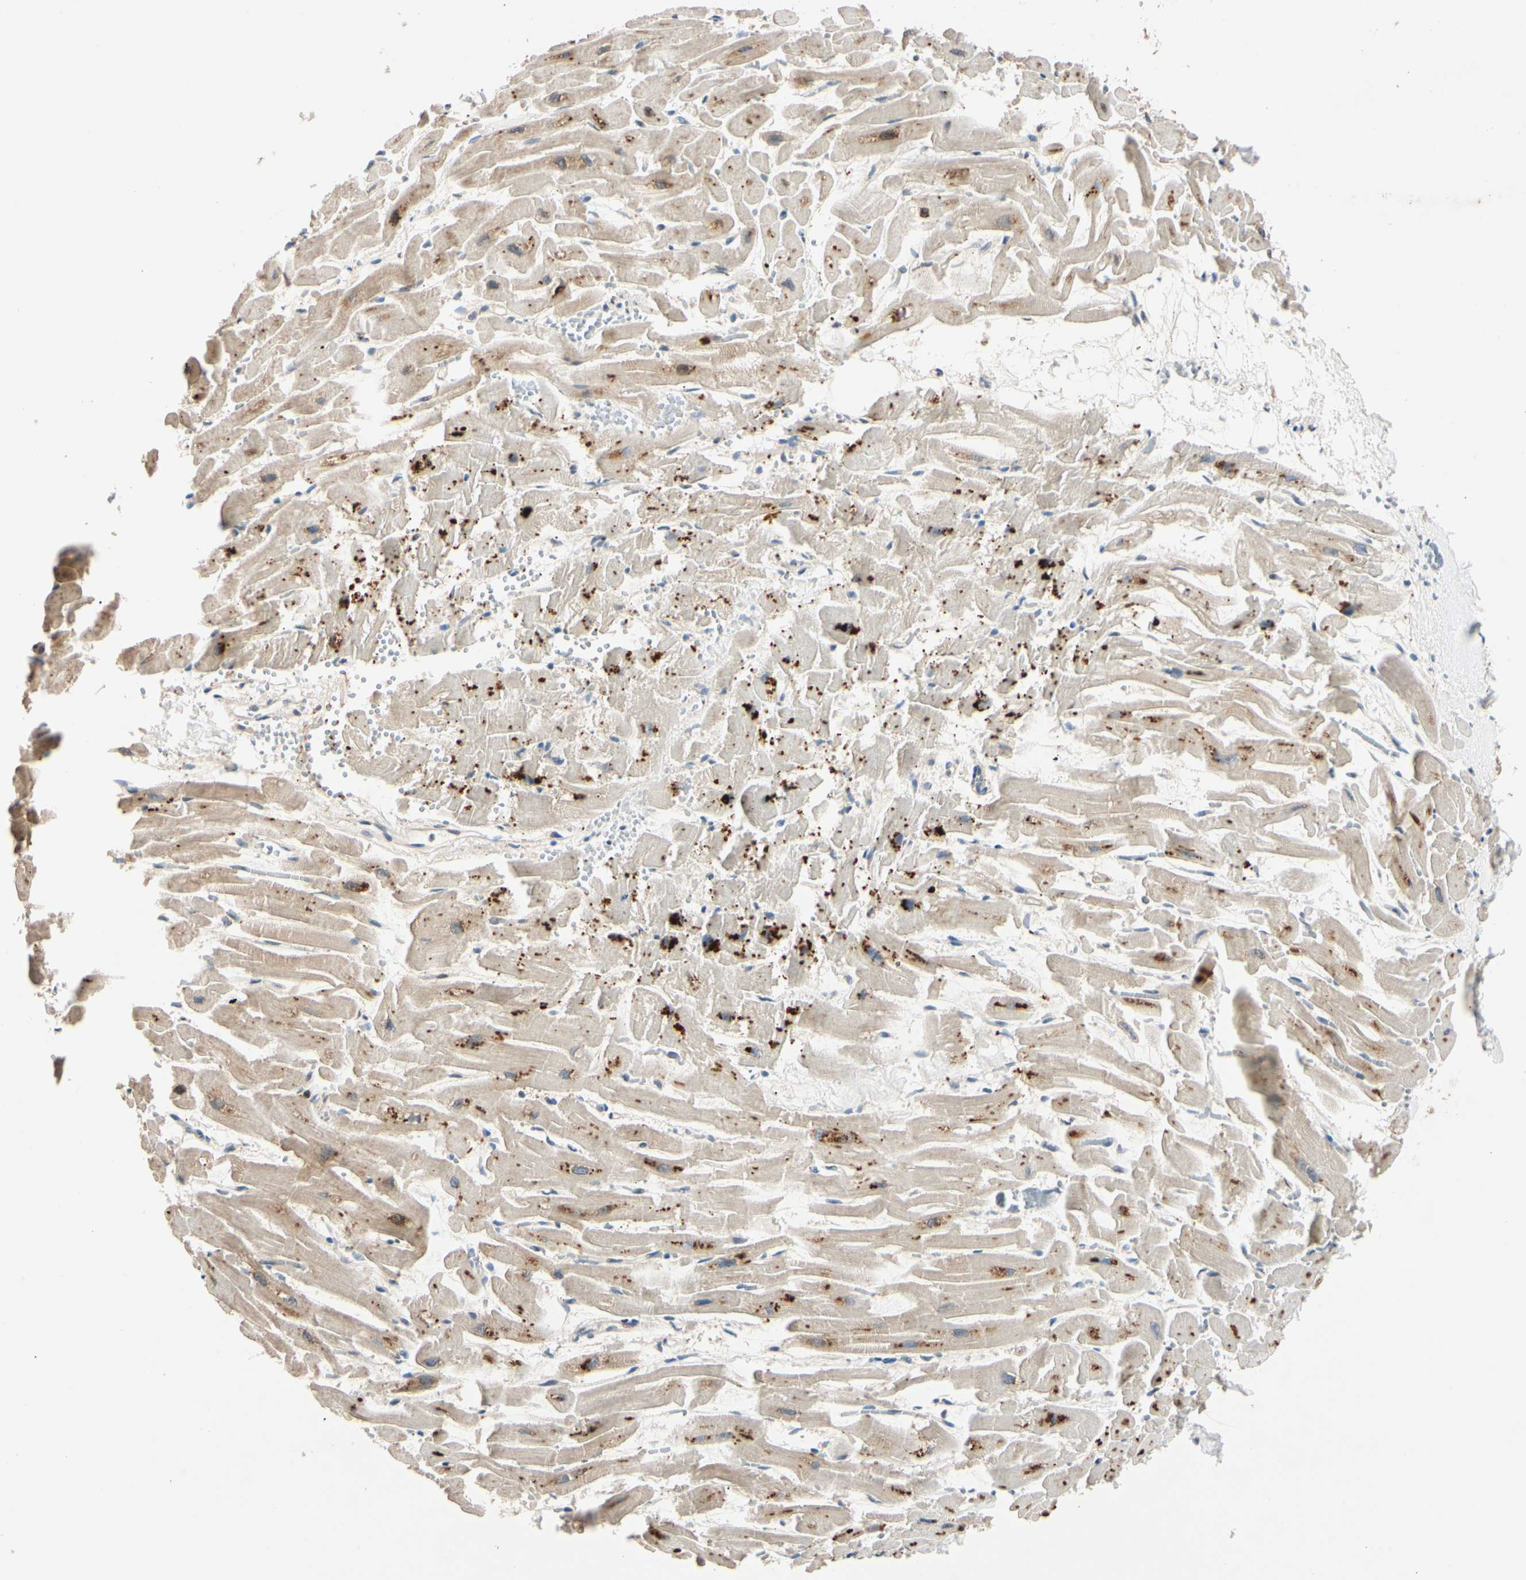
{"staining": {"intensity": "moderate", "quantity": "25%-75%", "location": "nuclear"}, "tissue": "heart muscle", "cell_type": "Cardiomyocytes", "image_type": "normal", "snomed": [{"axis": "morphology", "description": "Normal tissue, NOS"}, {"axis": "topography", "description": "Heart"}], "caption": "A photomicrograph of human heart muscle stained for a protein shows moderate nuclear brown staining in cardiomyocytes. The staining was performed using DAB (3,3'-diaminobenzidine), with brown indicating positive protein expression. Nuclei are stained blue with hematoxylin.", "gene": "ACSL5", "patient": {"sex": "female", "age": 19}}